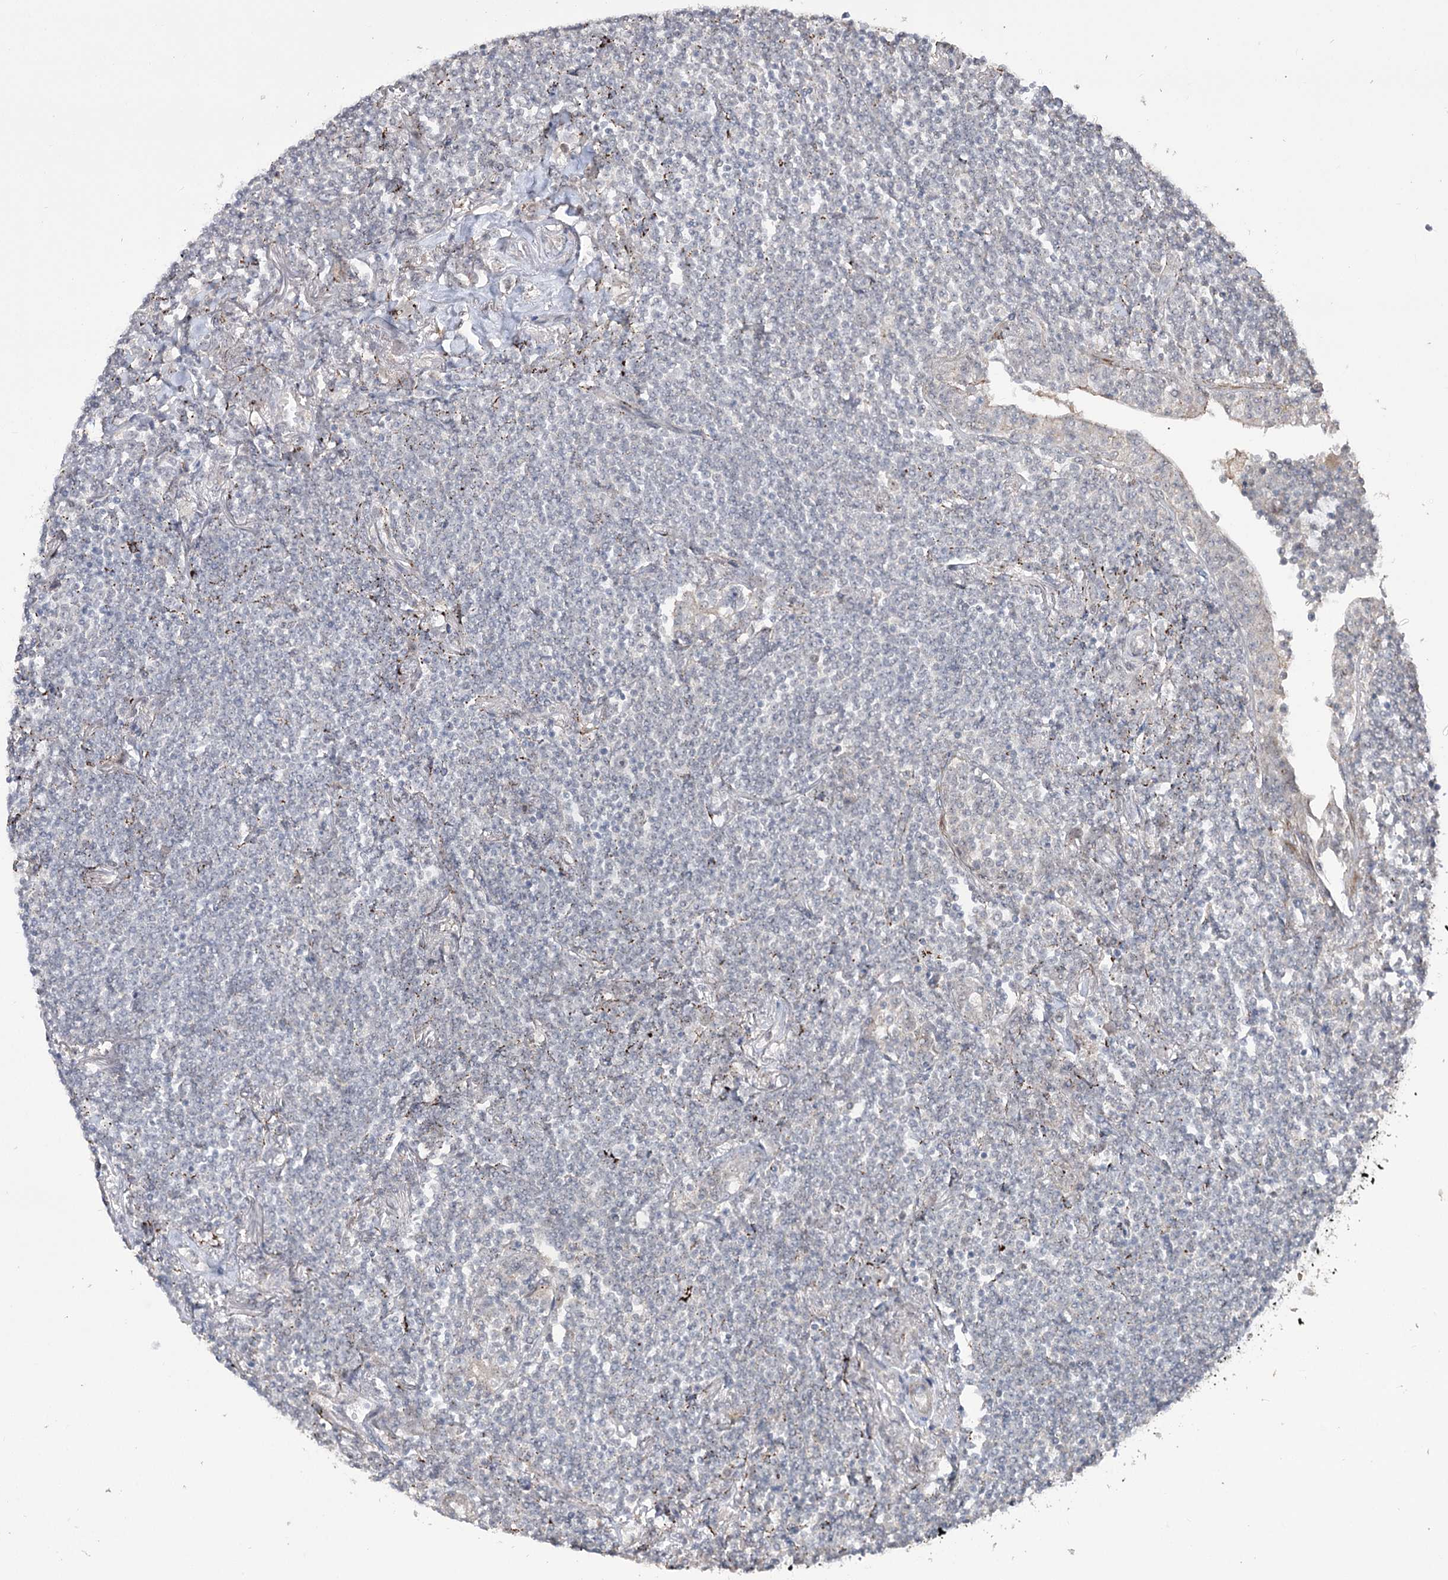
{"staining": {"intensity": "negative", "quantity": "none", "location": "none"}, "tissue": "lymphoma", "cell_type": "Tumor cells", "image_type": "cancer", "snomed": [{"axis": "morphology", "description": "Malignant lymphoma, non-Hodgkin's type, Low grade"}, {"axis": "topography", "description": "Lung"}], "caption": "Human lymphoma stained for a protein using IHC displays no positivity in tumor cells.", "gene": "ZSCAN23", "patient": {"sex": "female", "age": 71}}